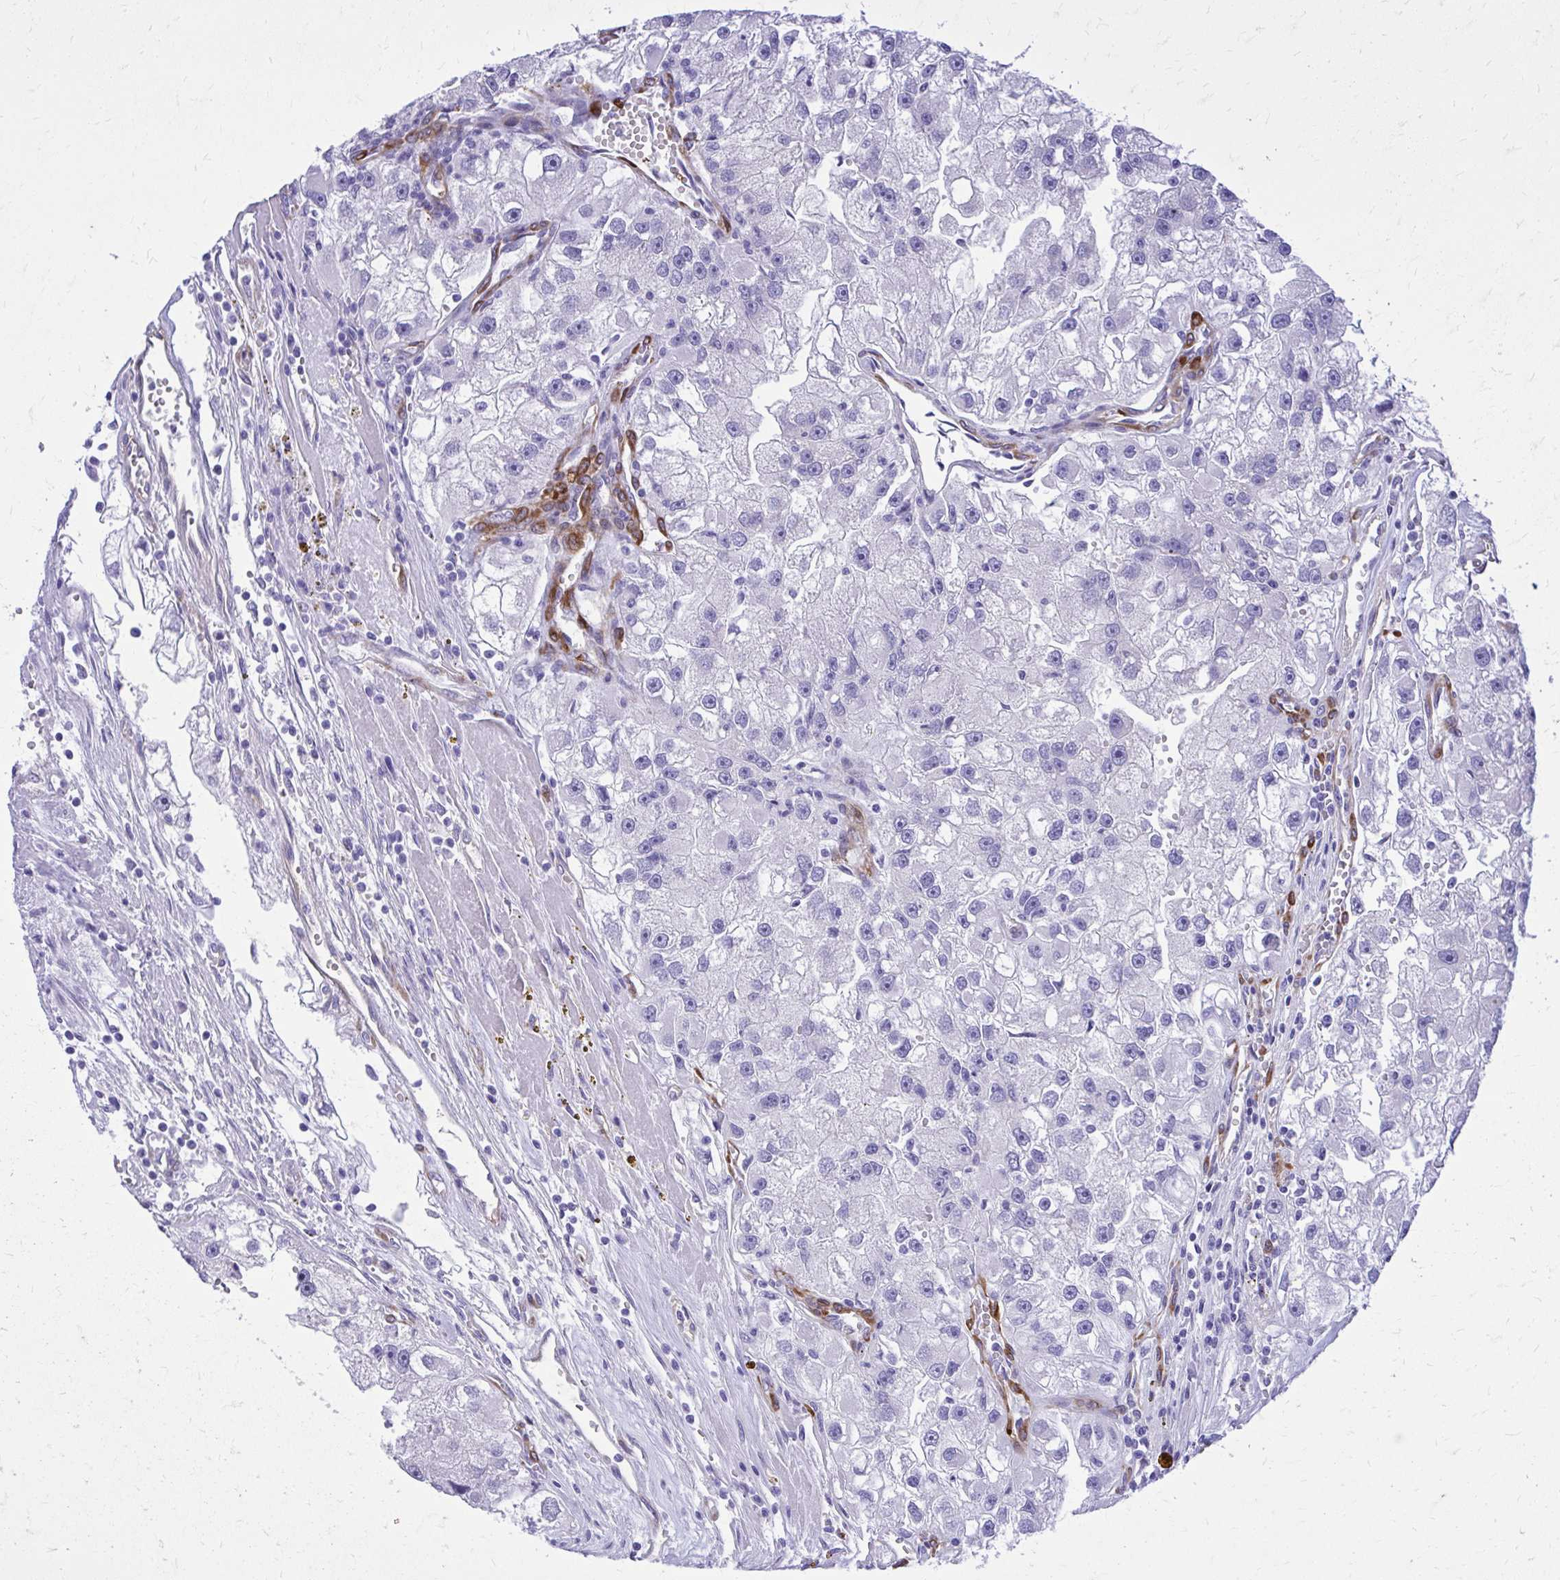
{"staining": {"intensity": "negative", "quantity": "none", "location": "none"}, "tissue": "renal cancer", "cell_type": "Tumor cells", "image_type": "cancer", "snomed": [{"axis": "morphology", "description": "Adenocarcinoma, NOS"}, {"axis": "topography", "description": "Kidney"}], "caption": "This is an immunohistochemistry image of renal adenocarcinoma. There is no expression in tumor cells.", "gene": "EPB41L1", "patient": {"sex": "male", "age": 63}}